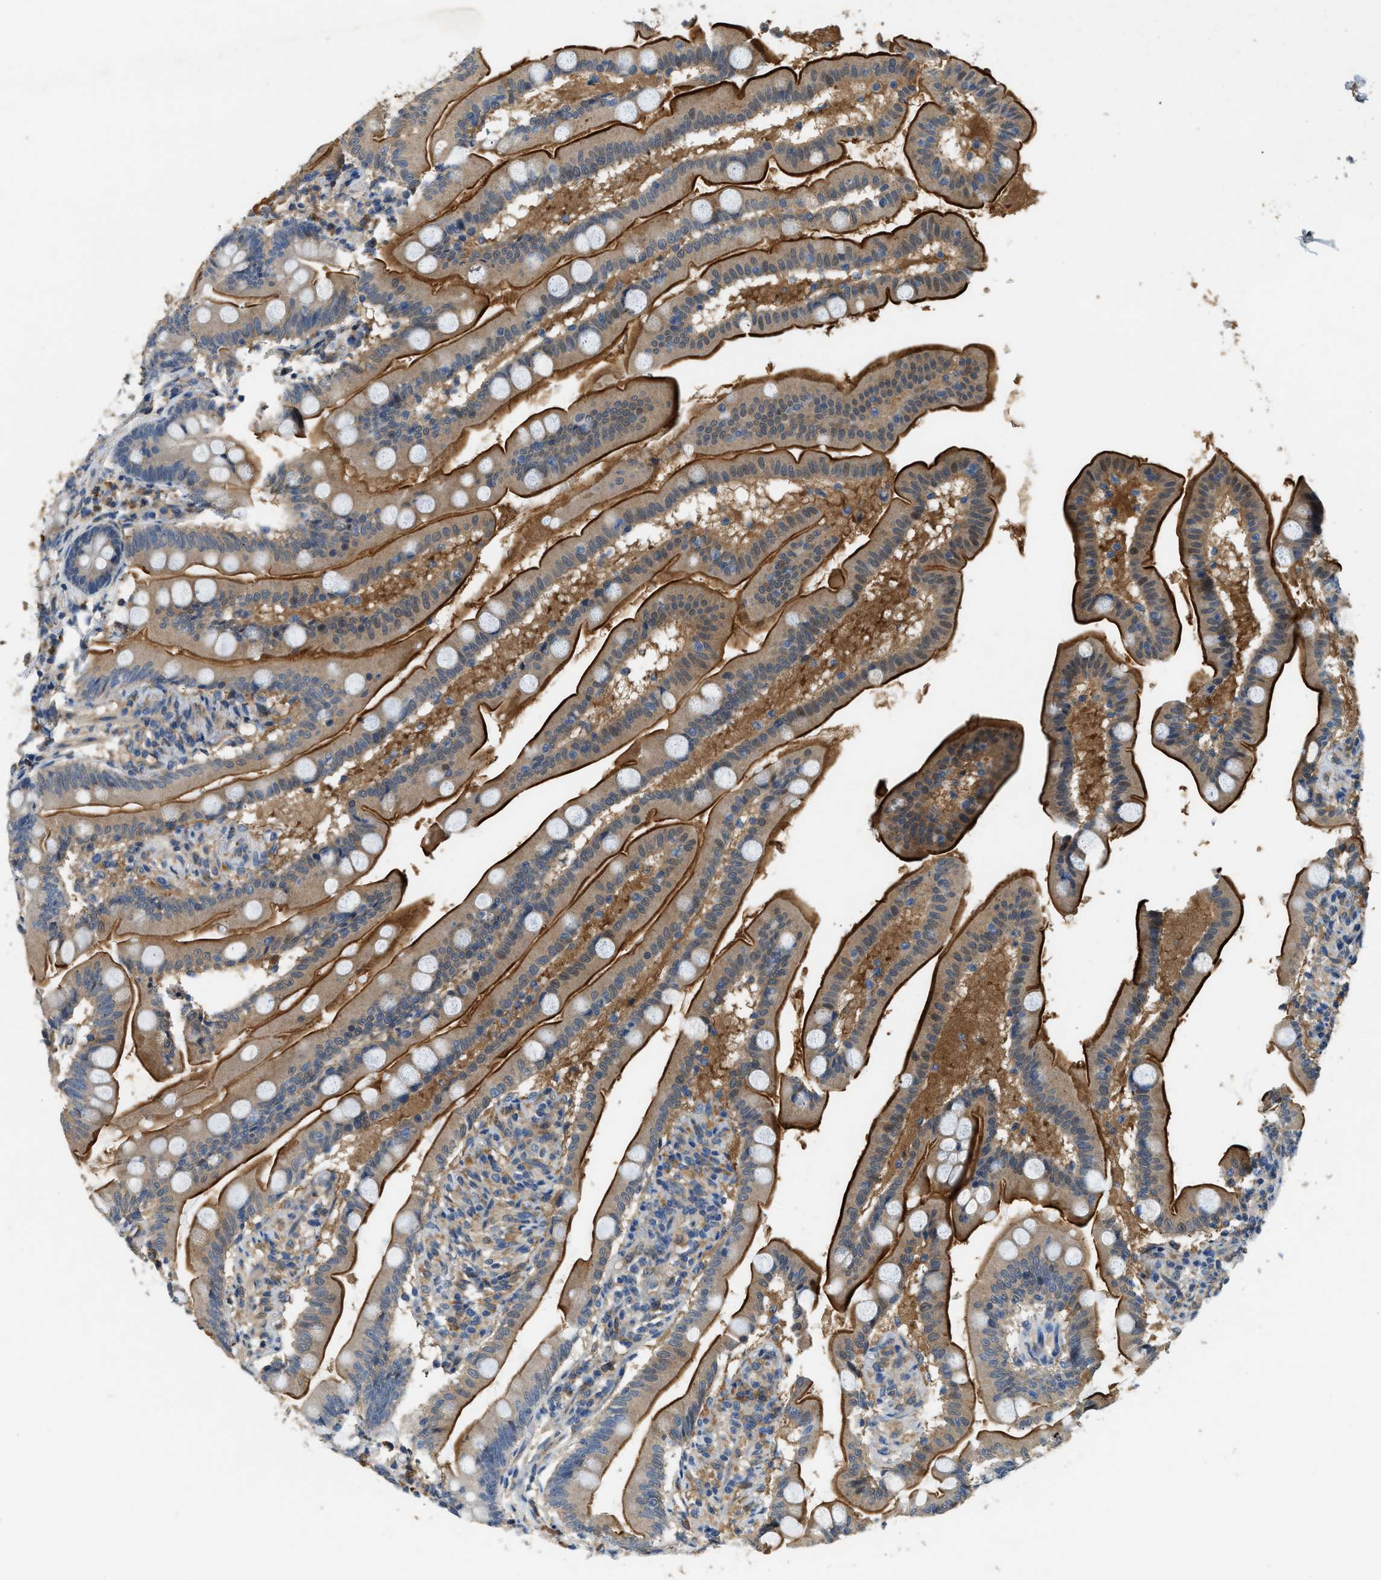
{"staining": {"intensity": "strong", "quantity": ">75%", "location": "cytoplasmic/membranous"}, "tissue": "small intestine", "cell_type": "Glandular cells", "image_type": "normal", "snomed": [{"axis": "morphology", "description": "Normal tissue, NOS"}, {"axis": "topography", "description": "Small intestine"}], "caption": "An image showing strong cytoplasmic/membranous positivity in about >75% of glandular cells in benign small intestine, as visualized by brown immunohistochemical staining.", "gene": "CFLAR", "patient": {"sex": "female", "age": 56}}